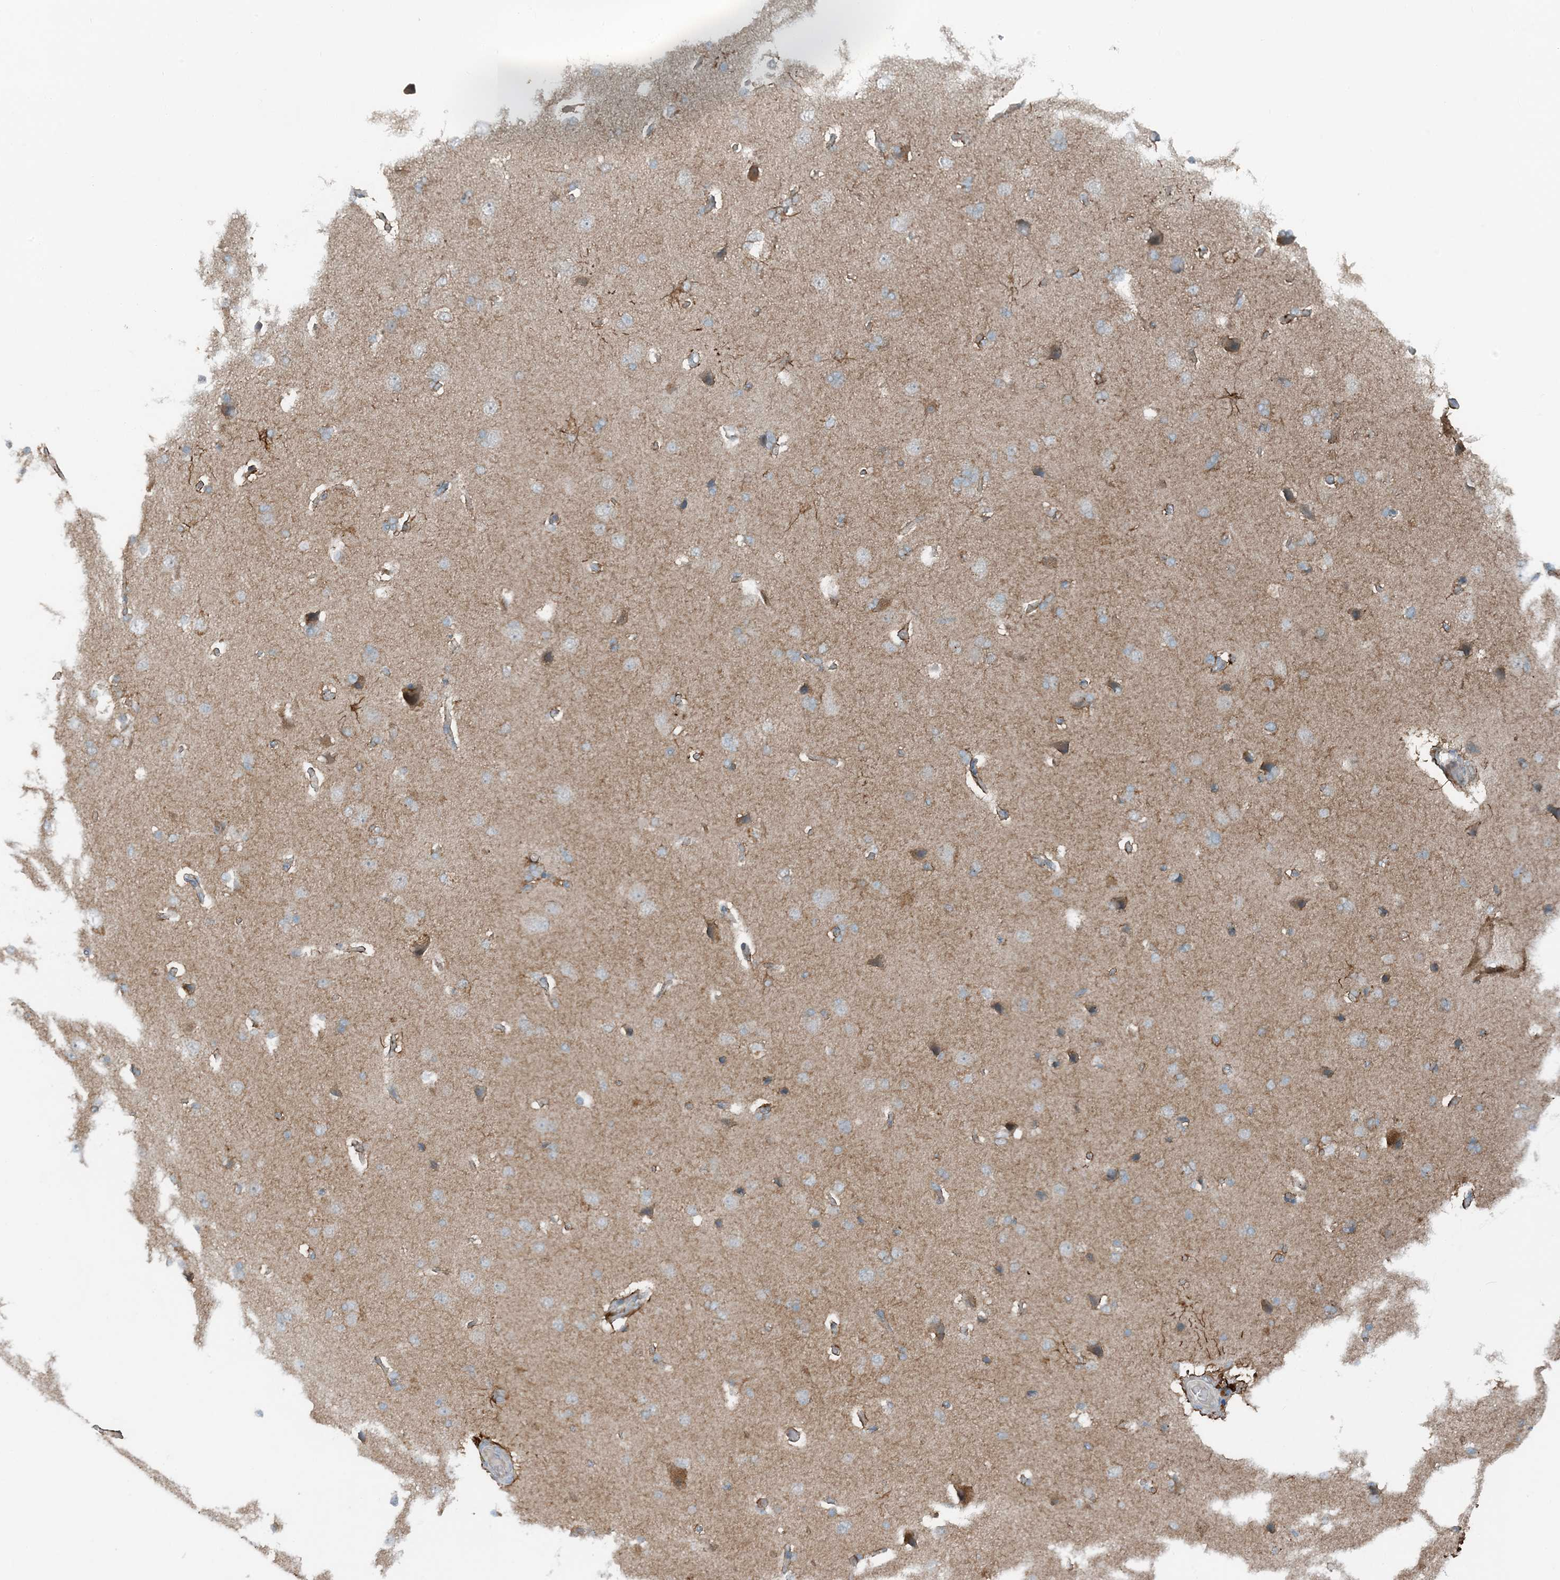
{"staining": {"intensity": "negative", "quantity": "none", "location": "none"}, "tissue": "cerebral cortex", "cell_type": "Endothelial cells", "image_type": "normal", "snomed": [{"axis": "morphology", "description": "Normal tissue, NOS"}, {"axis": "topography", "description": "Cerebral cortex"}], "caption": "DAB immunohistochemical staining of benign cerebral cortex reveals no significant positivity in endothelial cells. Nuclei are stained in blue.", "gene": "MITD1", "patient": {"sex": "male", "age": 62}}